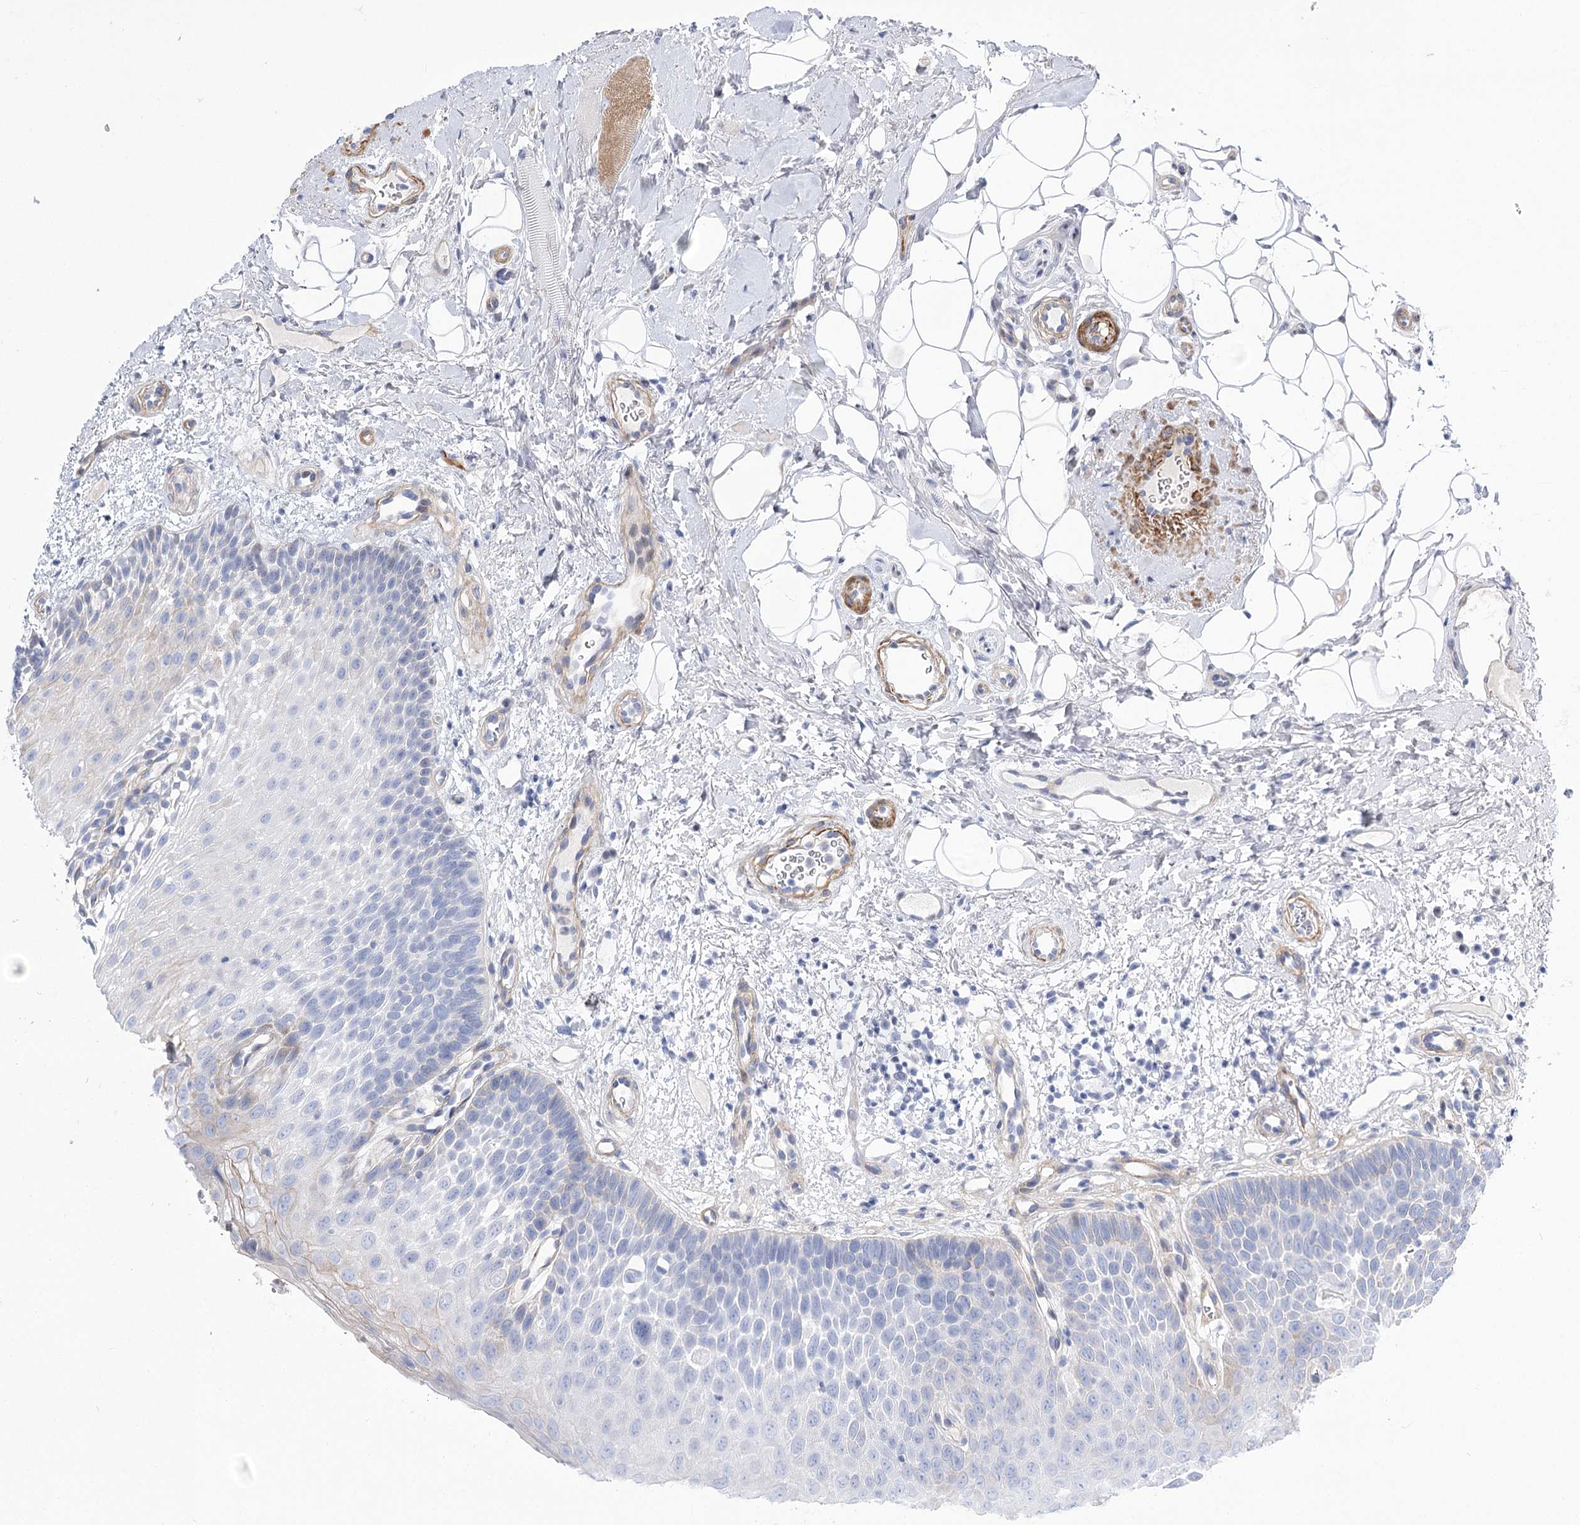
{"staining": {"intensity": "negative", "quantity": "none", "location": "none"}, "tissue": "oral mucosa", "cell_type": "Squamous epithelial cells", "image_type": "normal", "snomed": [{"axis": "morphology", "description": "No evidence of malignacy"}, {"axis": "topography", "description": "Oral tissue"}, {"axis": "topography", "description": "Head-Neck"}], "caption": "Oral mucosa was stained to show a protein in brown. There is no significant expression in squamous epithelial cells. Brightfield microscopy of immunohistochemistry (IHC) stained with DAB (3,3'-diaminobenzidine) (brown) and hematoxylin (blue), captured at high magnification.", "gene": "ANKRD23", "patient": {"sex": "male", "age": 68}}